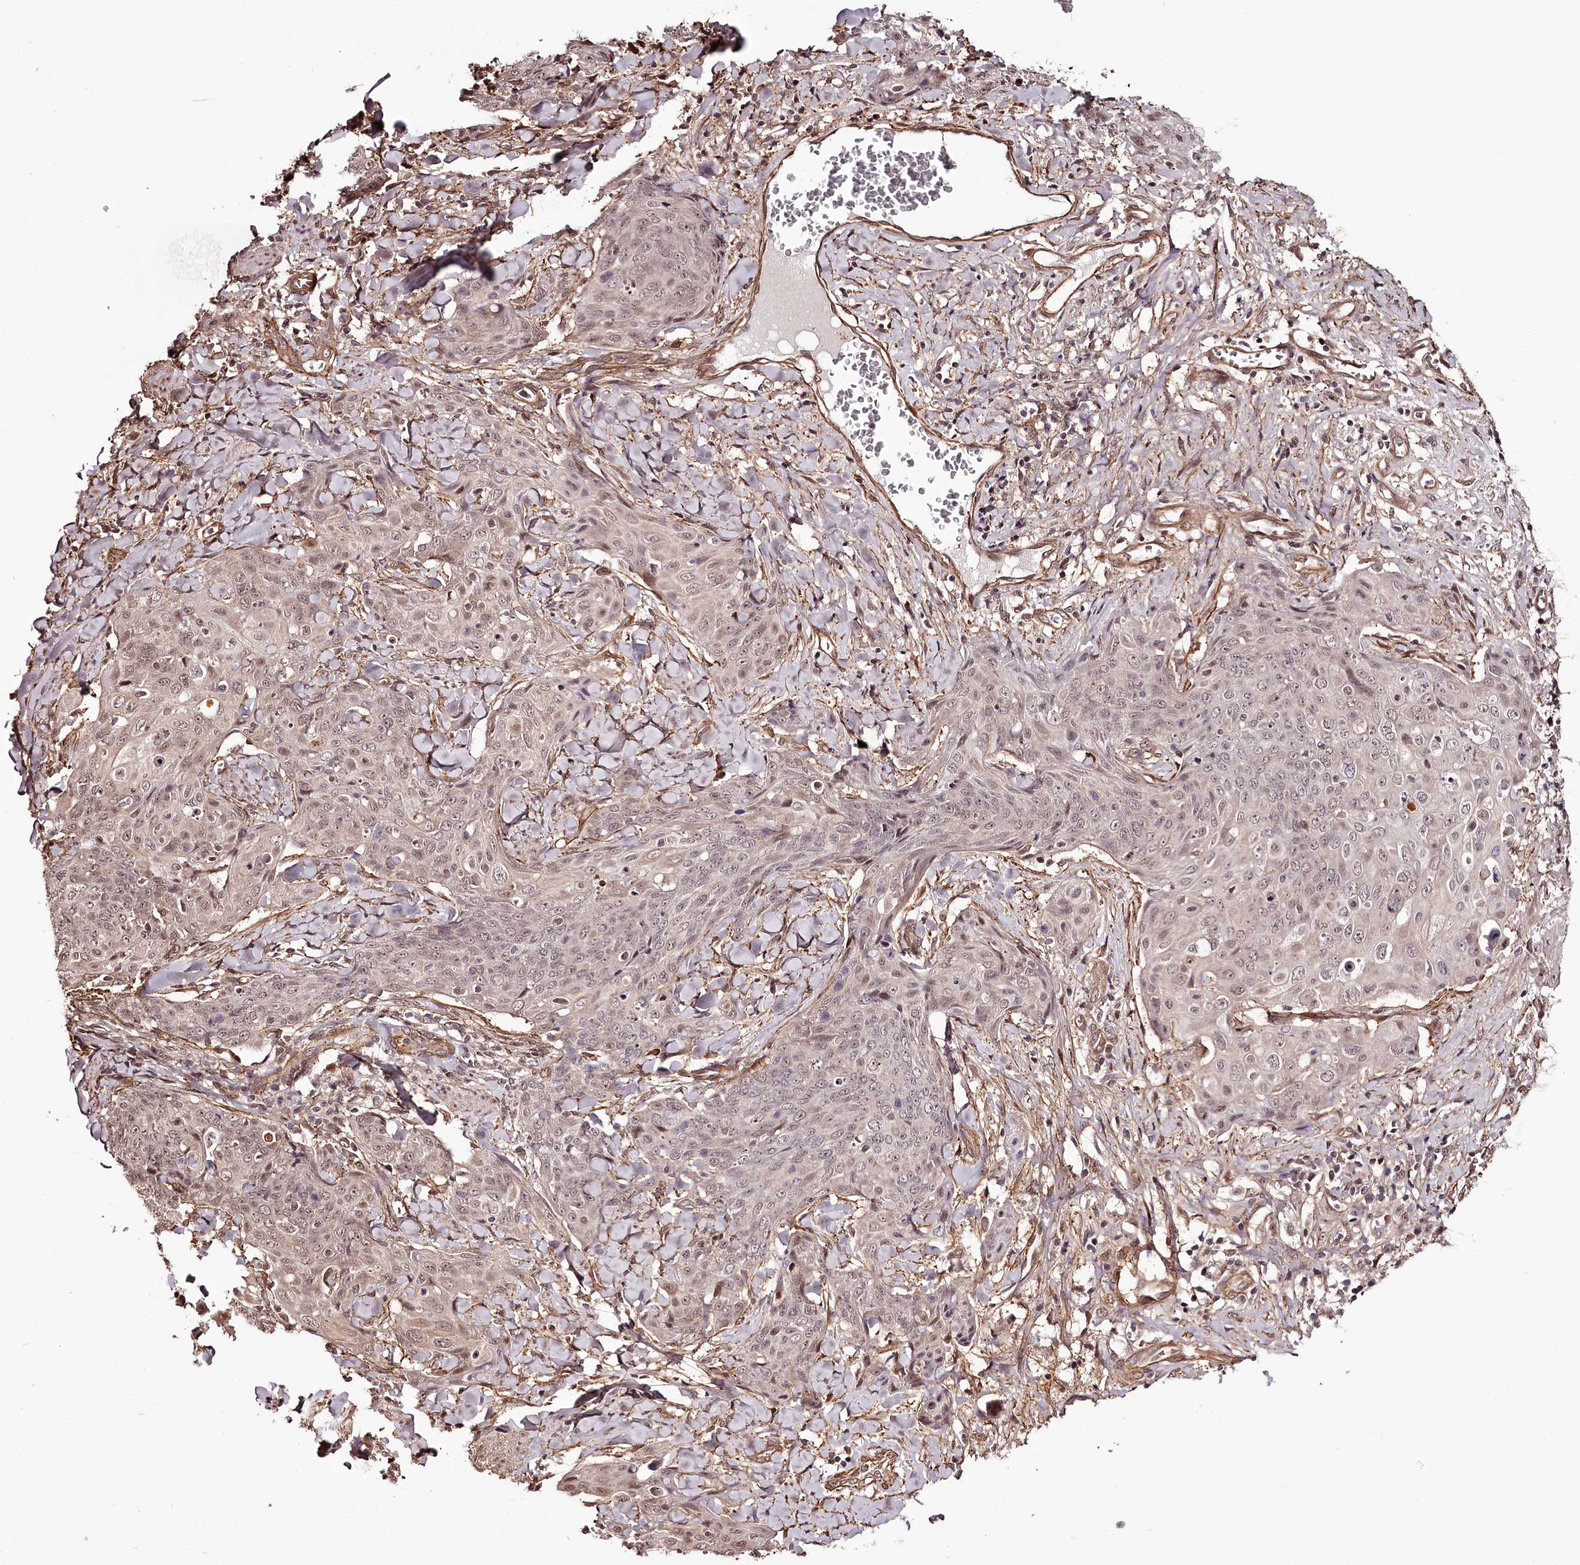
{"staining": {"intensity": "weak", "quantity": "<25%", "location": "nuclear"}, "tissue": "skin cancer", "cell_type": "Tumor cells", "image_type": "cancer", "snomed": [{"axis": "morphology", "description": "Squamous cell carcinoma, NOS"}, {"axis": "topography", "description": "Skin"}, {"axis": "topography", "description": "Vulva"}], "caption": "Immunohistochemistry (IHC) histopathology image of human skin cancer stained for a protein (brown), which exhibits no expression in tumor cells.", "gene": "TTC33", "patient": {"sex": "female", "age": 85}}